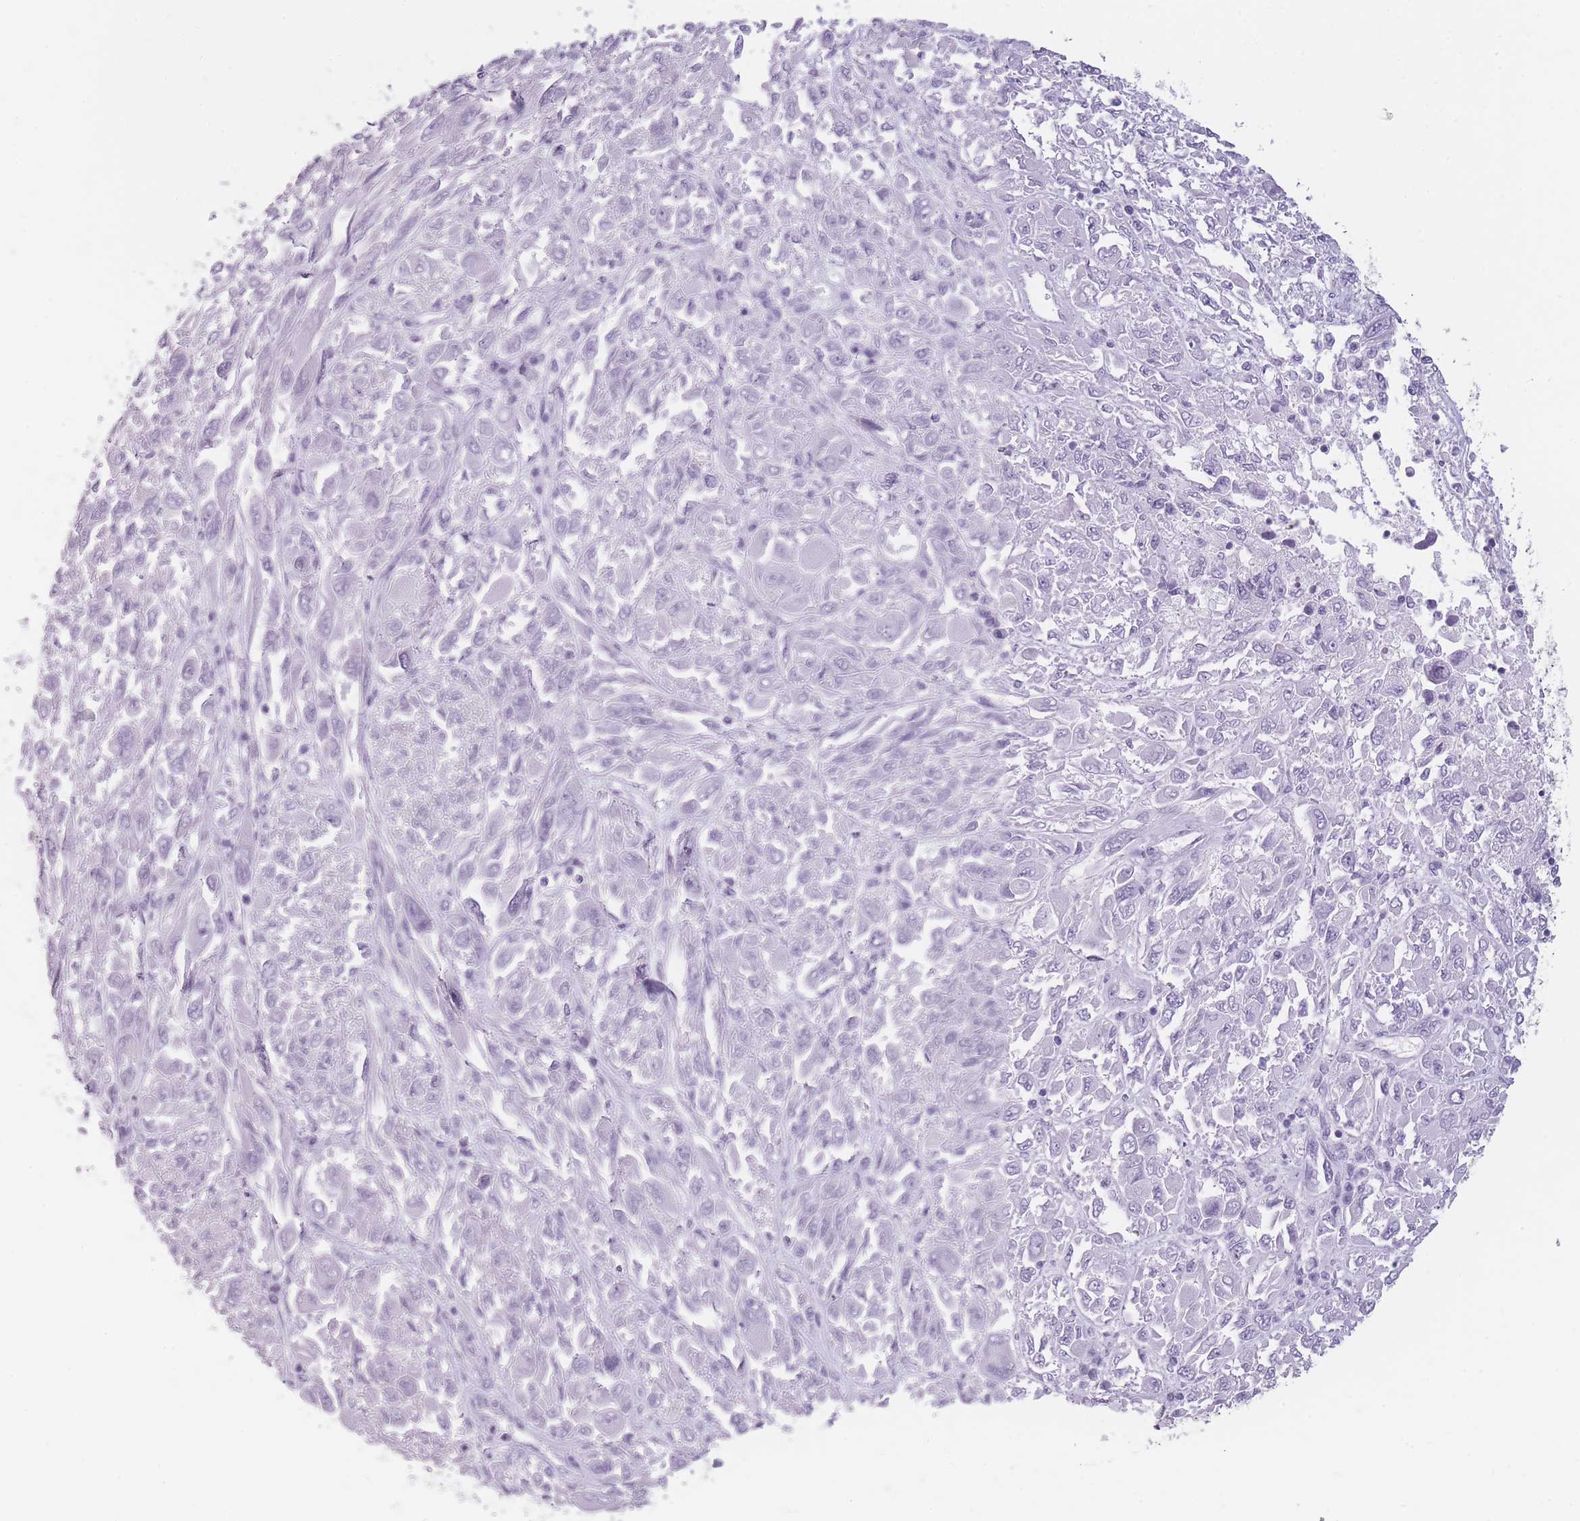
{"staining": {"intensity": "negative", "quantity": "none", "location": "none"}, "tissue": "melanoma", "cell_type": "Tumor cells", "image_type": "cancer", "snomed": [{"axis": "morphology", "description": "Malignant melanoma, NOS"}, {"axis": "topography", "description": "Skin"}], "caption": "Melanoma was stained to show a protein in brown. There is no significant staining in tumor cells.", "gene": "GGT1", "patient": {"sex": "female", "age": 91}}